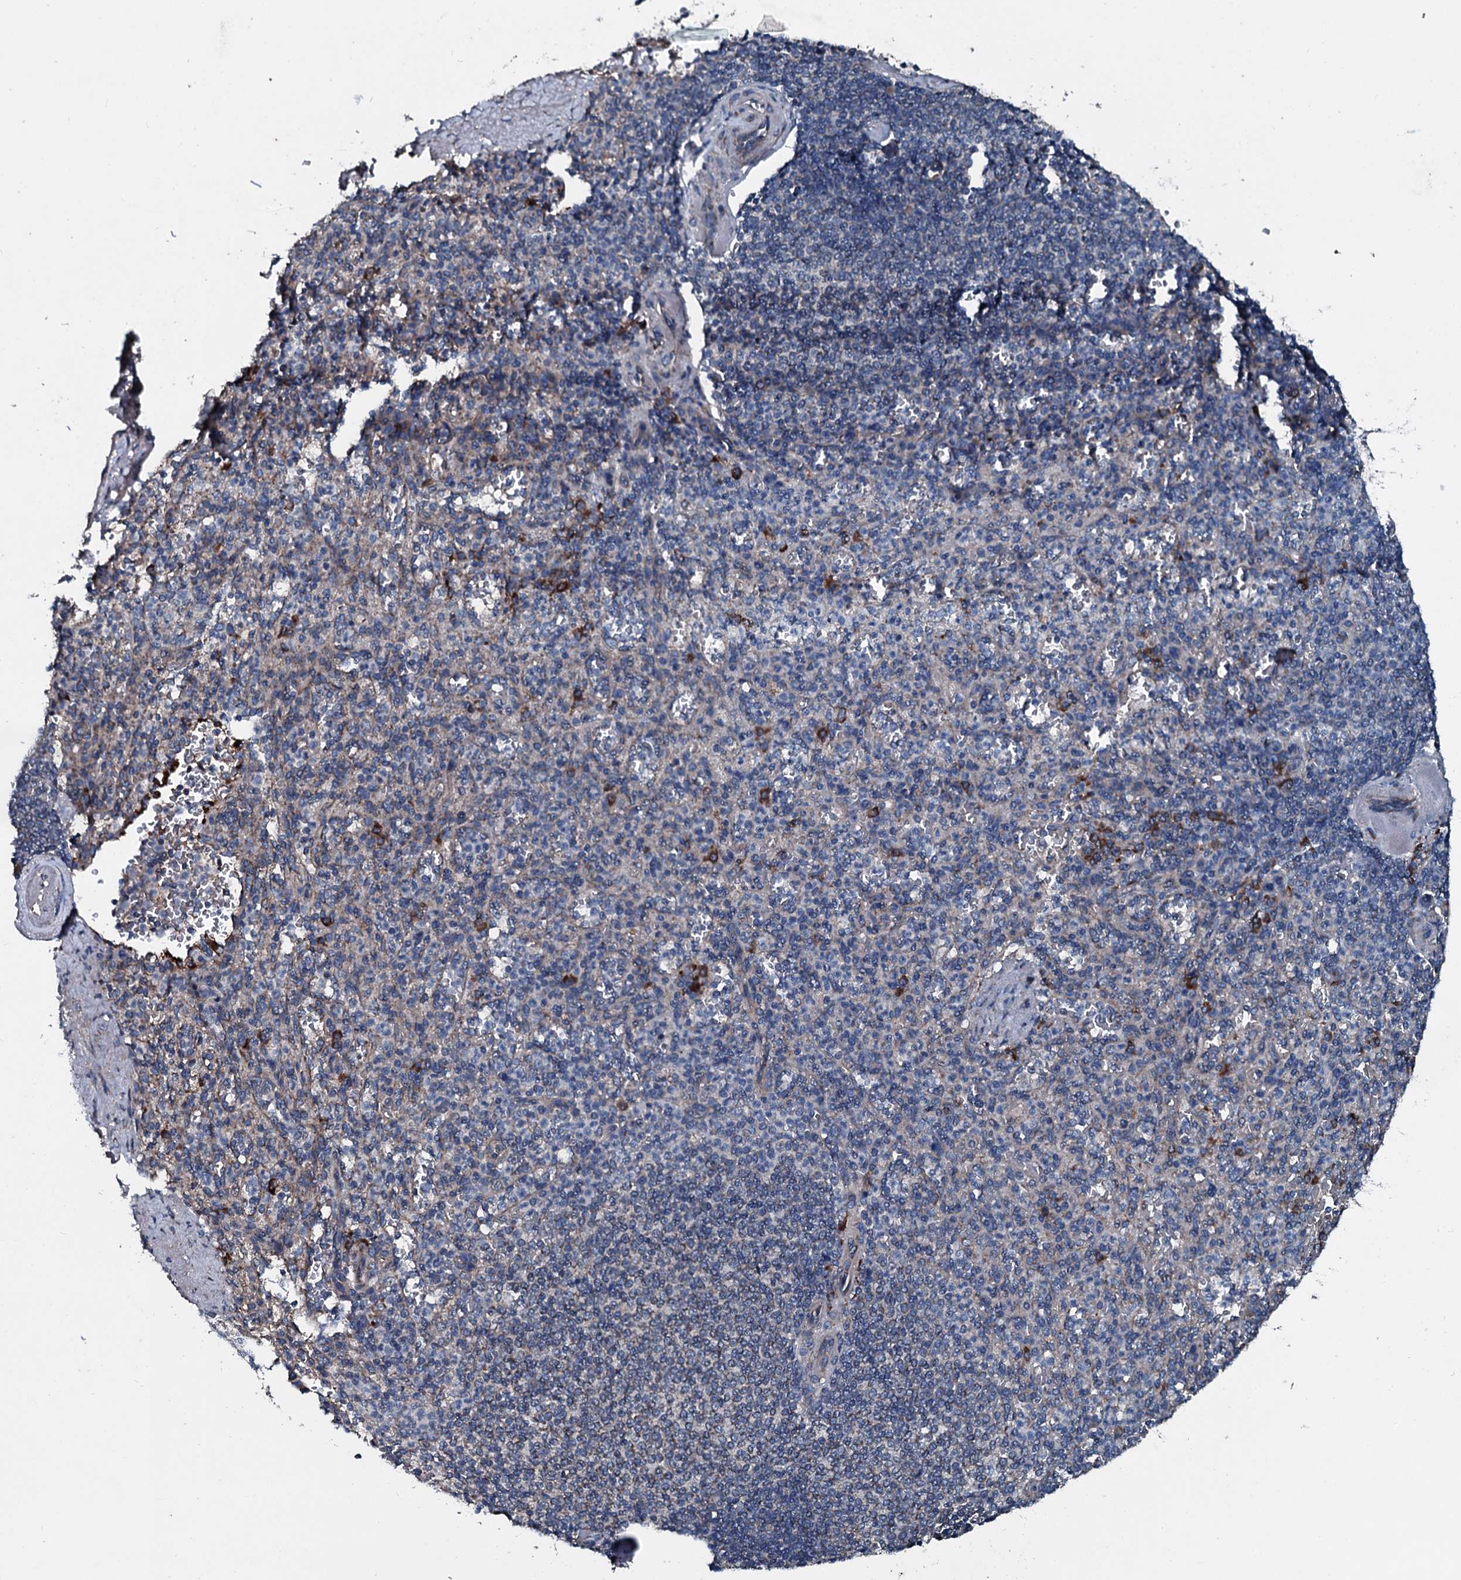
{"staining": {"intensity": "negative", "quantity": "none", "location": "none"}, "tissue": "spleen", "cell_type": "Cells in red pulp", "image_type": "normal", "snomed": [{"axis": "morphology", "description": "Normal tissue, NOS"}, {"axis": "topography", "description": "Spleen"}], "caption": "DAB (3,3'-diaminobenzidine) immunohistochemical staining of normal spleen demonstrates no significant positivity in cells in red pulp.", "gene": "ACSS3", "patient": {"sex": "female", "age": 74}}